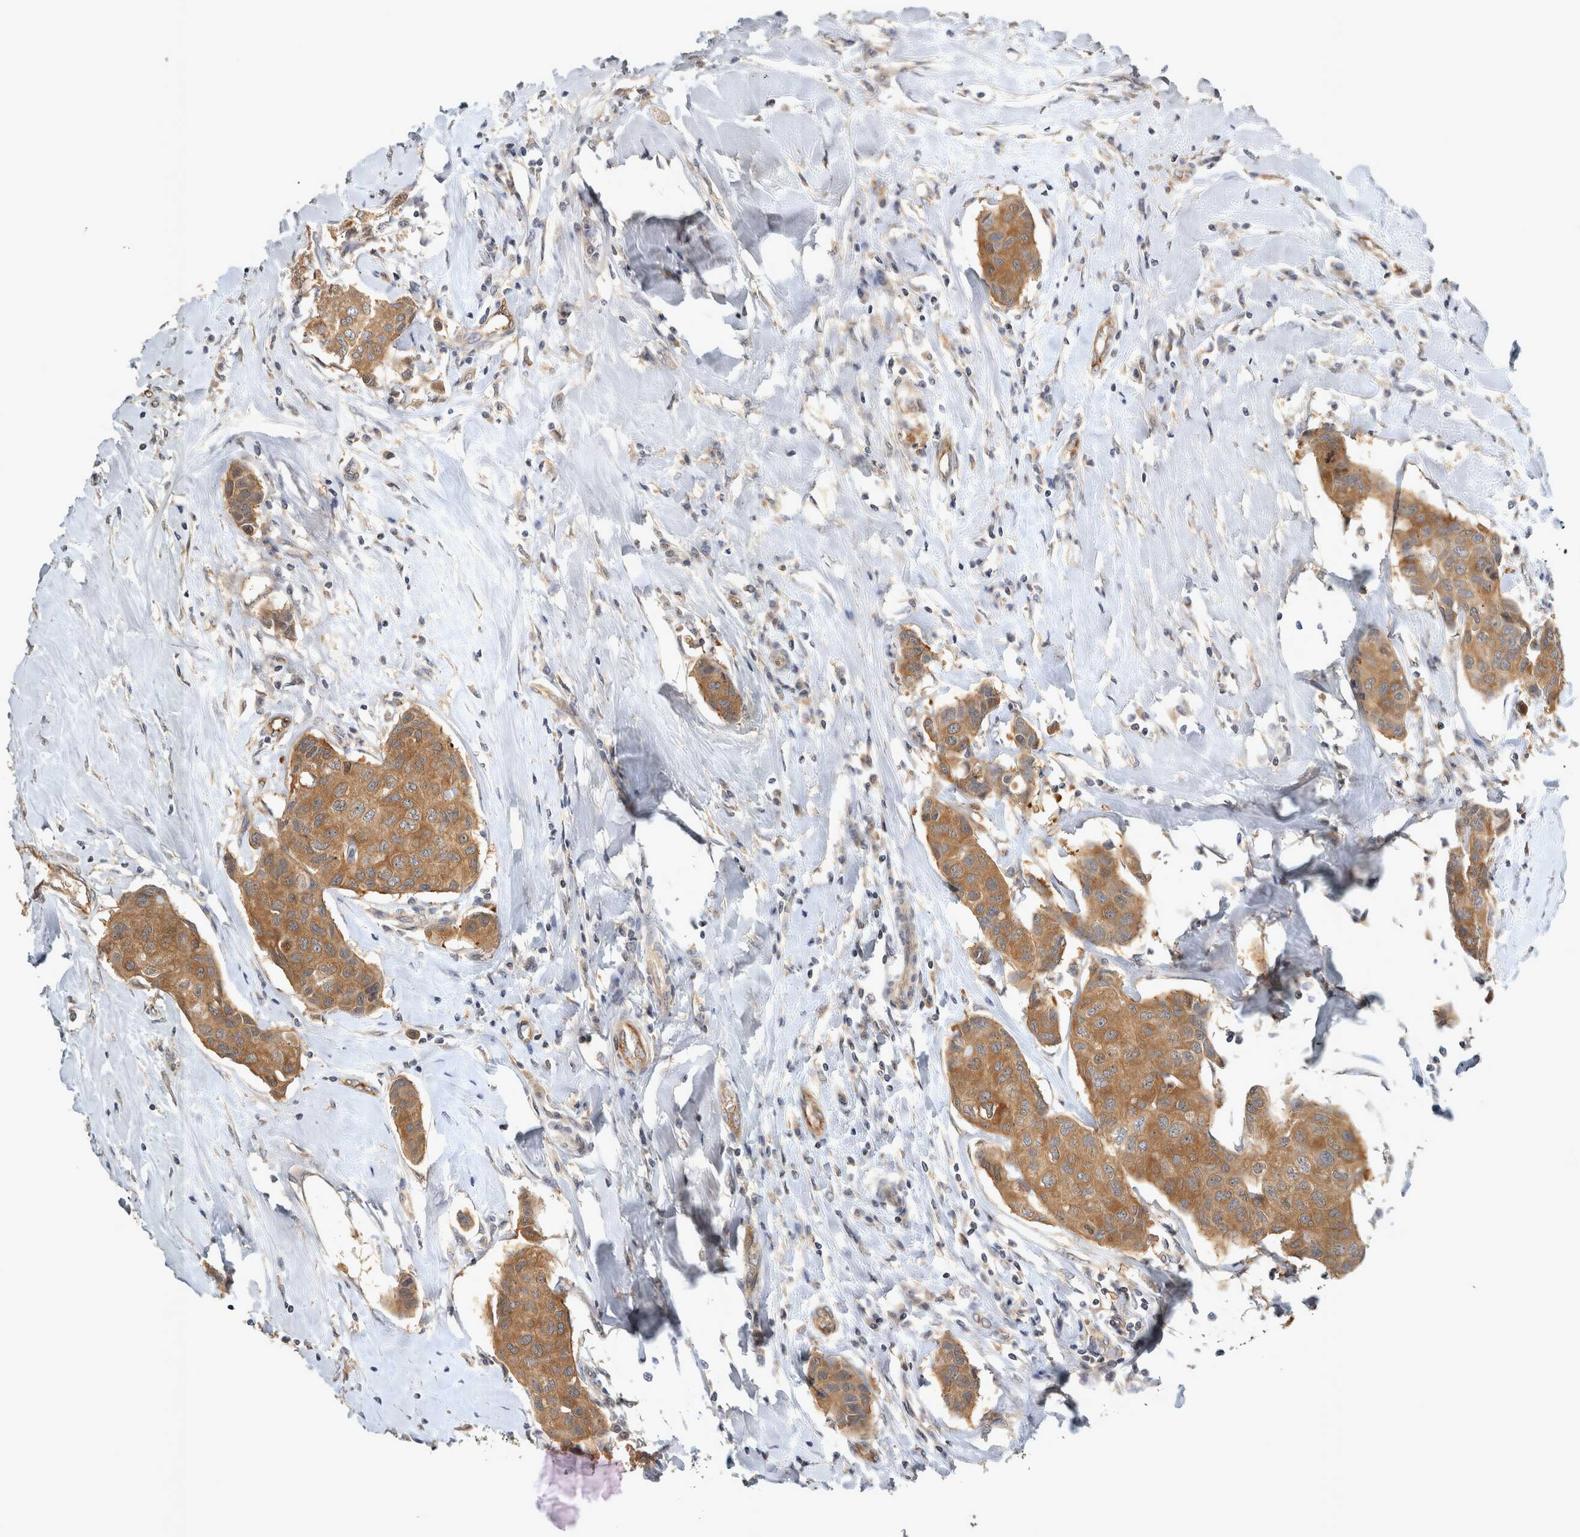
{"staining": {"intensity": "moderate", "quantity": ">75%", "location": "cytoplasmic/membranous"}, "tissue": "breast cancer", "cell_type": "Tumor cells", "image_type": "cancer", "snomed": [{"axis": "morphology", "description": "Duct carcinoma"}, {"axis": "topography", "description": "Breast"}], "caption": "IHC (DAB) staining of invasive ductal carcinoma (breast) reveals moderate cytoplasmic/membranous protein expression in about >75% of tumor cells.", "gene": "TRMT61B", "patient": {"sex": "female", "age": 80}}